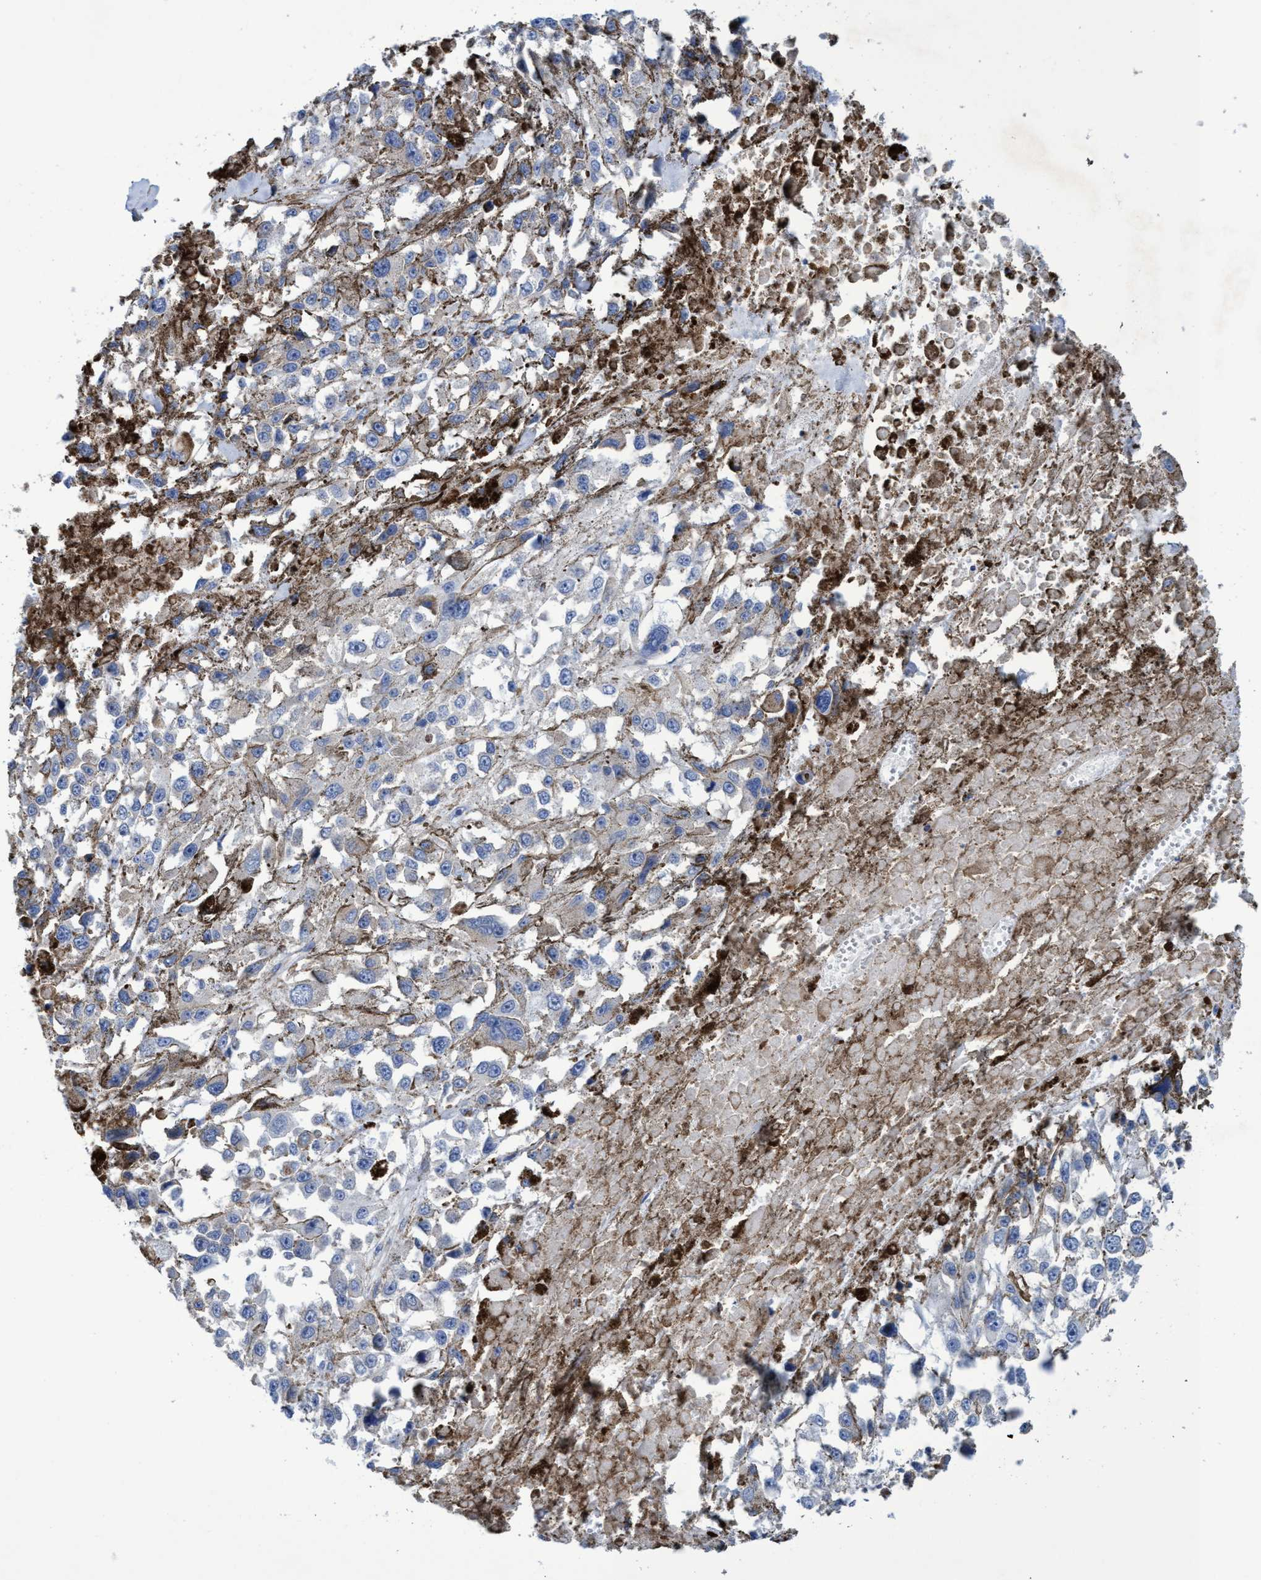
{"staining": {"intensity": "negative", "quantity": "none", "location": "none"}, "tissue": "melanoma", "cell_type": "Tumor cells", "image_type": "cancer", "snomed": [{"axis": "morphology", "description": "Malignant melanoma, Metastatic site"}, {"axis": "topography", "description": "Lymph node"}], "caption": "High power microscopy micrograph of an immunohistochemistry photomicrograph of melanoma, revealing no significant expression in tumor cells.", "gene": "ZNF750", "patient": {"sex": "male", "age": 59}}